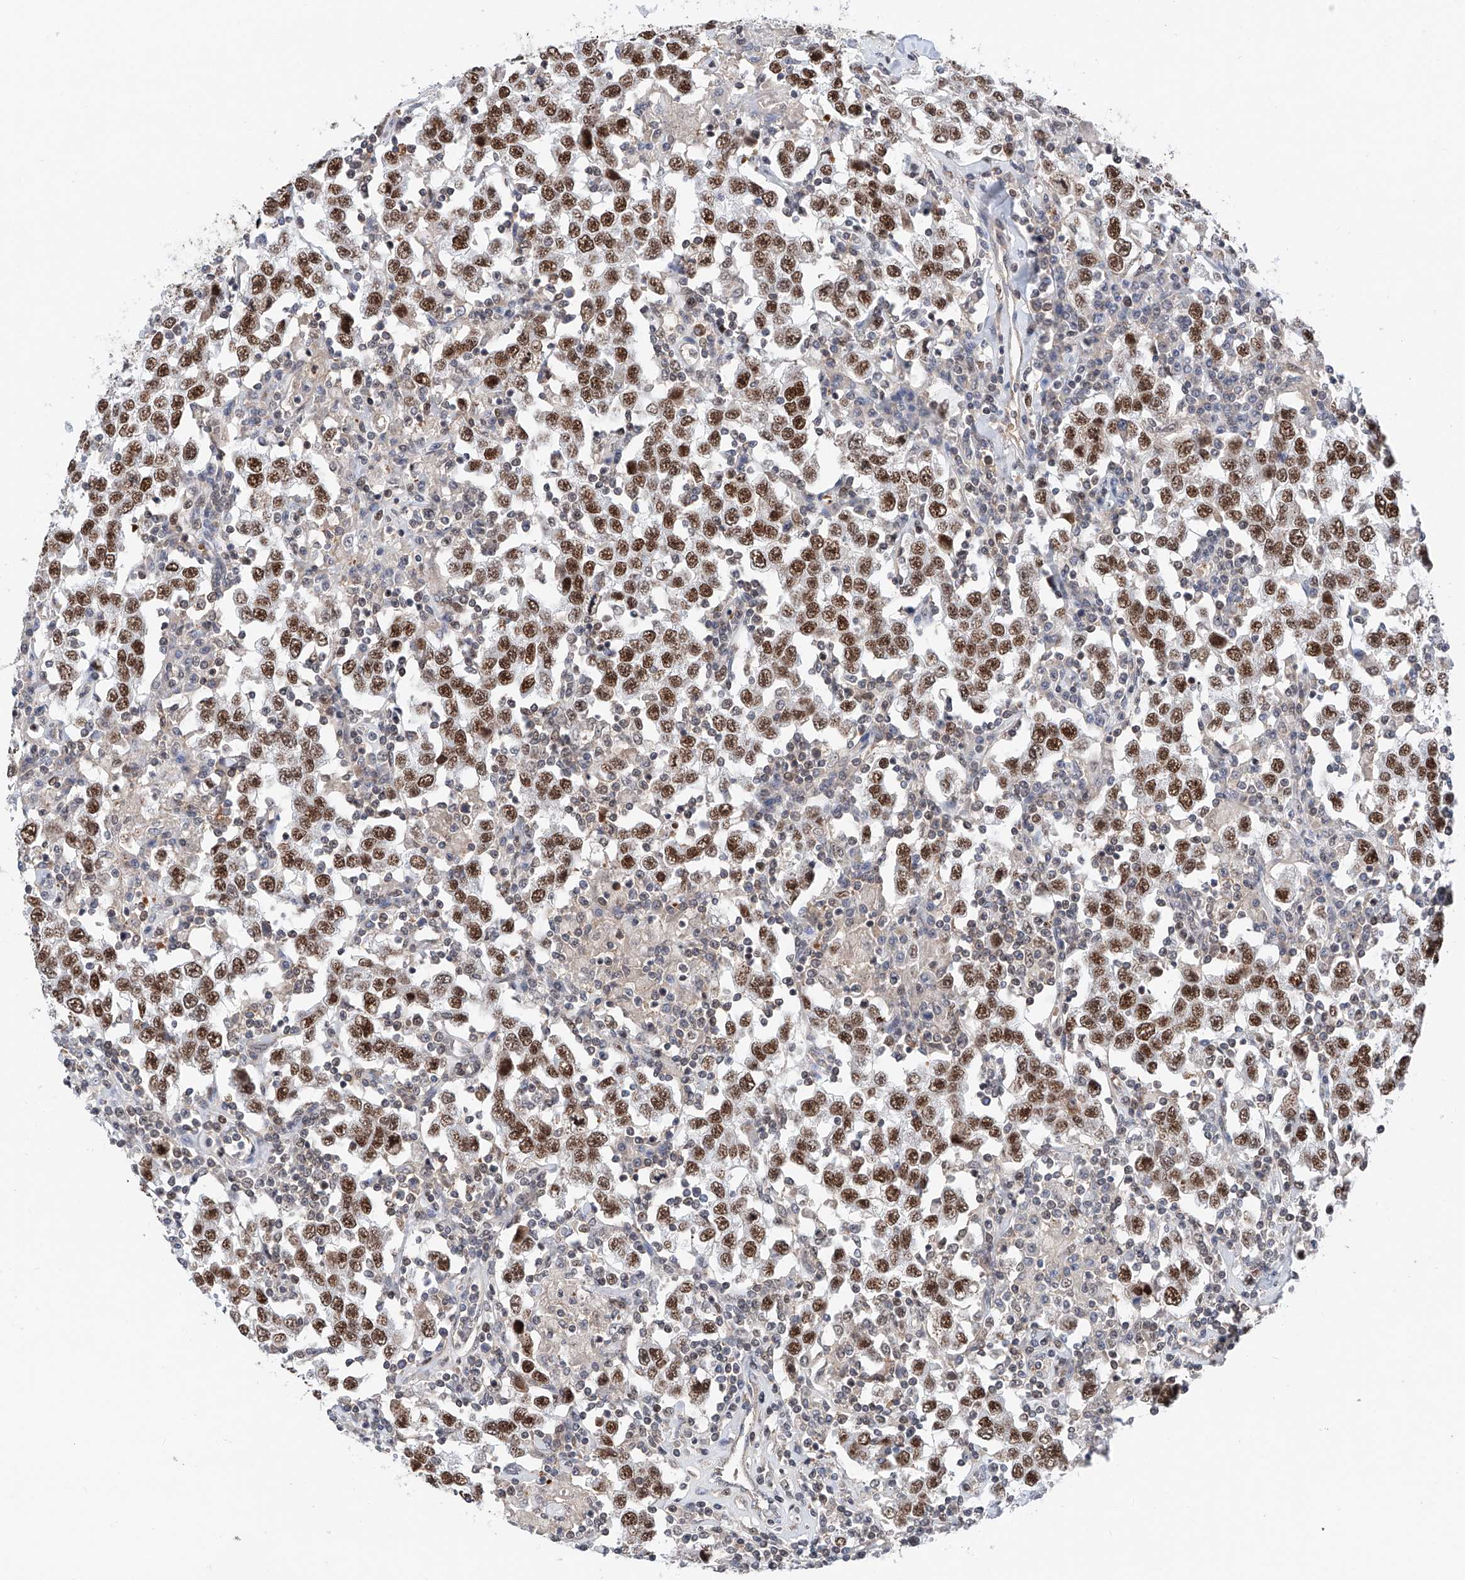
{"staining": {"intensity": "strong", "quantity": ">75%", "location": "nuclear"}, "tissue": "testis cancer", "cell_type": "Tumor cells", "image_type": "cancer", "snomed": [{"axis": "morphology", "description": "Seminoma, NOS"}, {"axis": "topography", "description": "Testis"}], "caption": "IHC (DAB (3,3'-diaminobenzidine)) staining of testis cancer exhibits strong nuclear protein staining in approximately >75% of tumor cells.", "gene": "SNRNP200", "patient": {"sex": "male", "age": 41}}